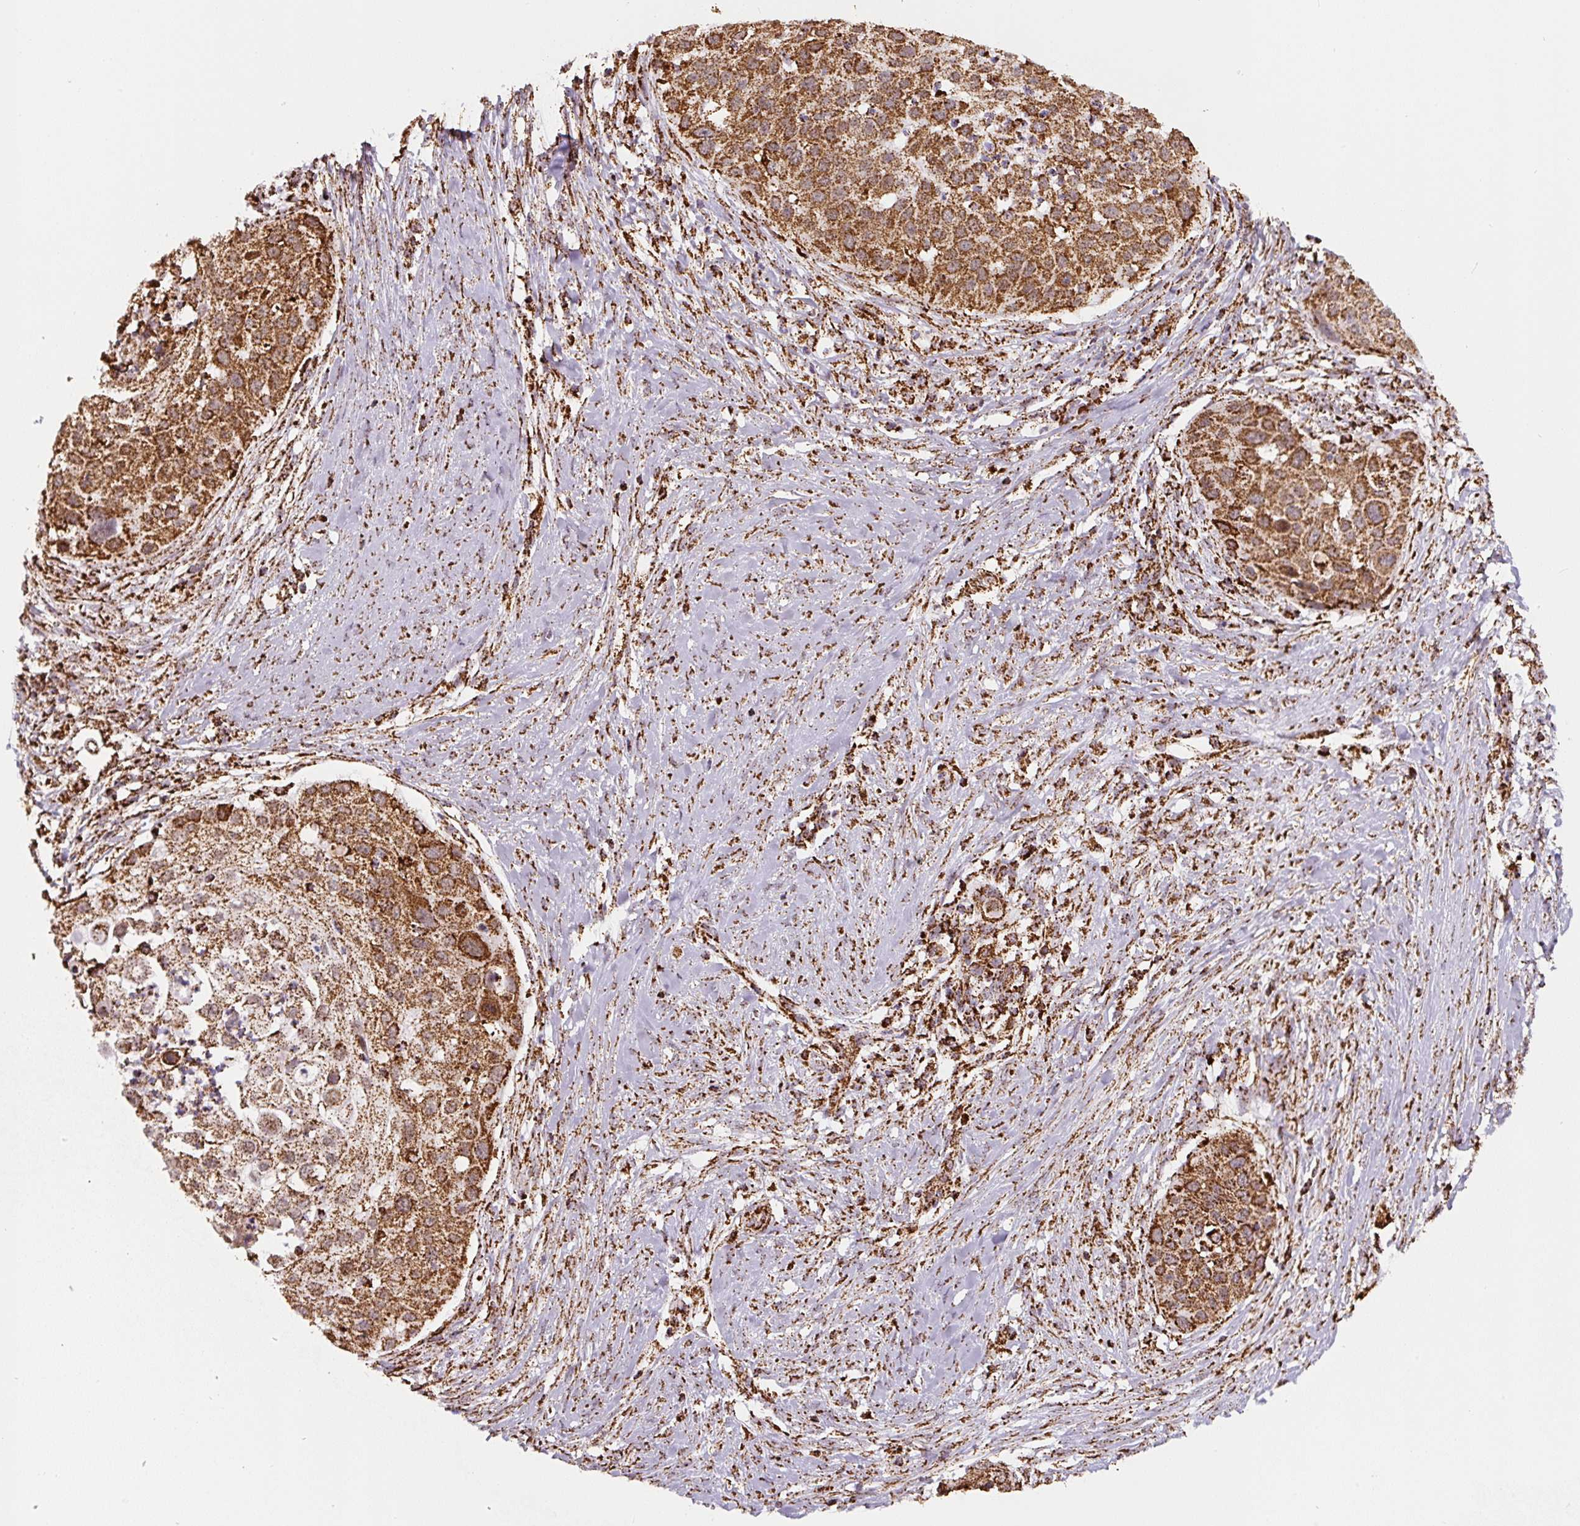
{"staining": {"intensity": "strong", "quantity": ">75%", "location": "cytoplasmic/membranous"}, "tissue": "skin cancer", "cell_type": "Tumor cells", "image_type": "cancer", "snomed": [{"axis": "morphology", "description": "Squamous cell carcinoma, NOS"}, {"axis": "topography", "description": "Skin"}], "caption": "Skin squamous cell carcinoma stained with a brown dye displays strong cytoplasmic/membranous positive positivity in about >75% of tumor cells.", "gene": "ATP5F1A", "patient": {"sex": "female", "age": 87}}